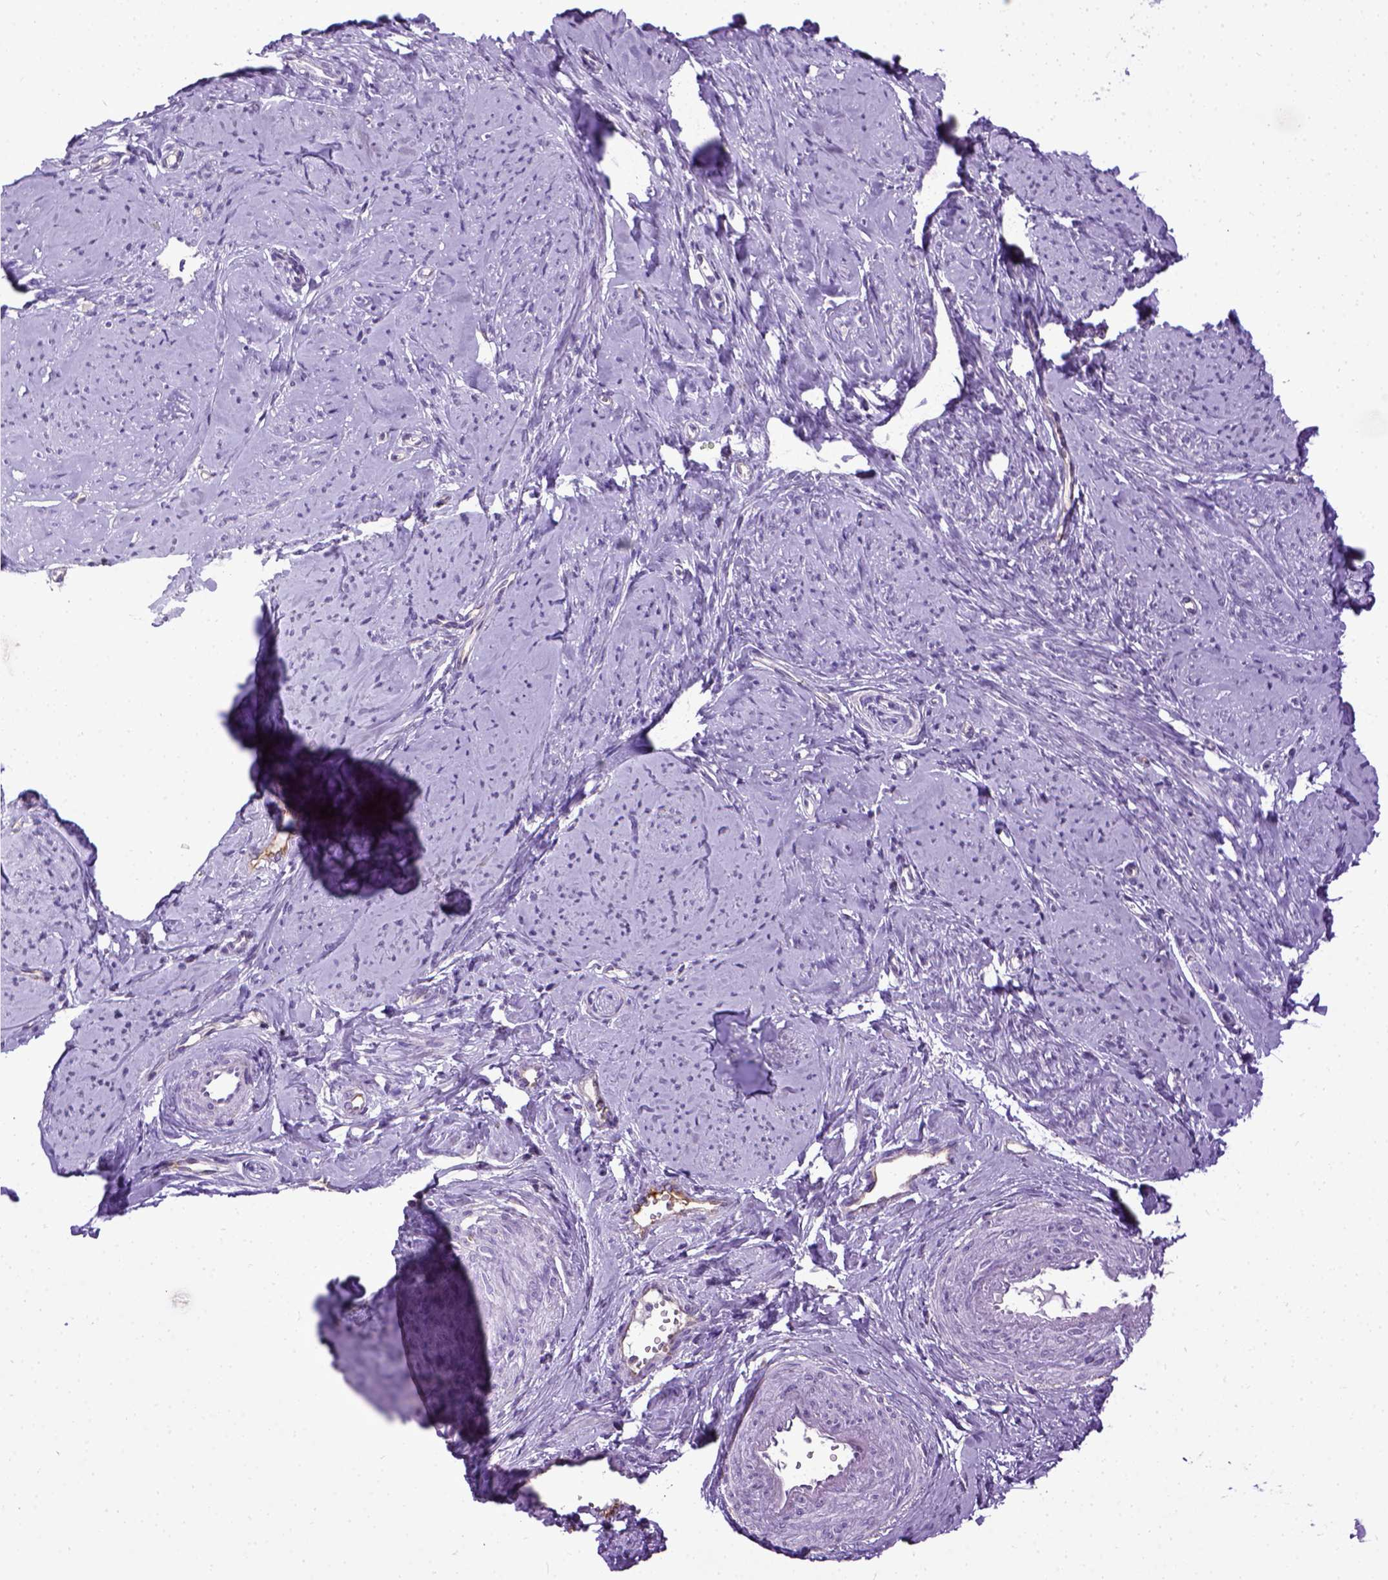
{"staining": {"intensity": "negative", "quantity": "none", "location": "none"}, "tissue": "smooth muscle", "cell_type": "Smooth muscle cells", "image_type": "normal", "snomed": [{"axis": "morphology", "description": "Normal tissue, NOS"}, {"axis": "topography", "description": "Smooth muscle"}], "caption": "Human smooth muscle stained for a protein using immunohistochemistry shows no expression in smooth muscle cells.", "gene": "ENG", "patient": {"sex": "female", "age": 48}}